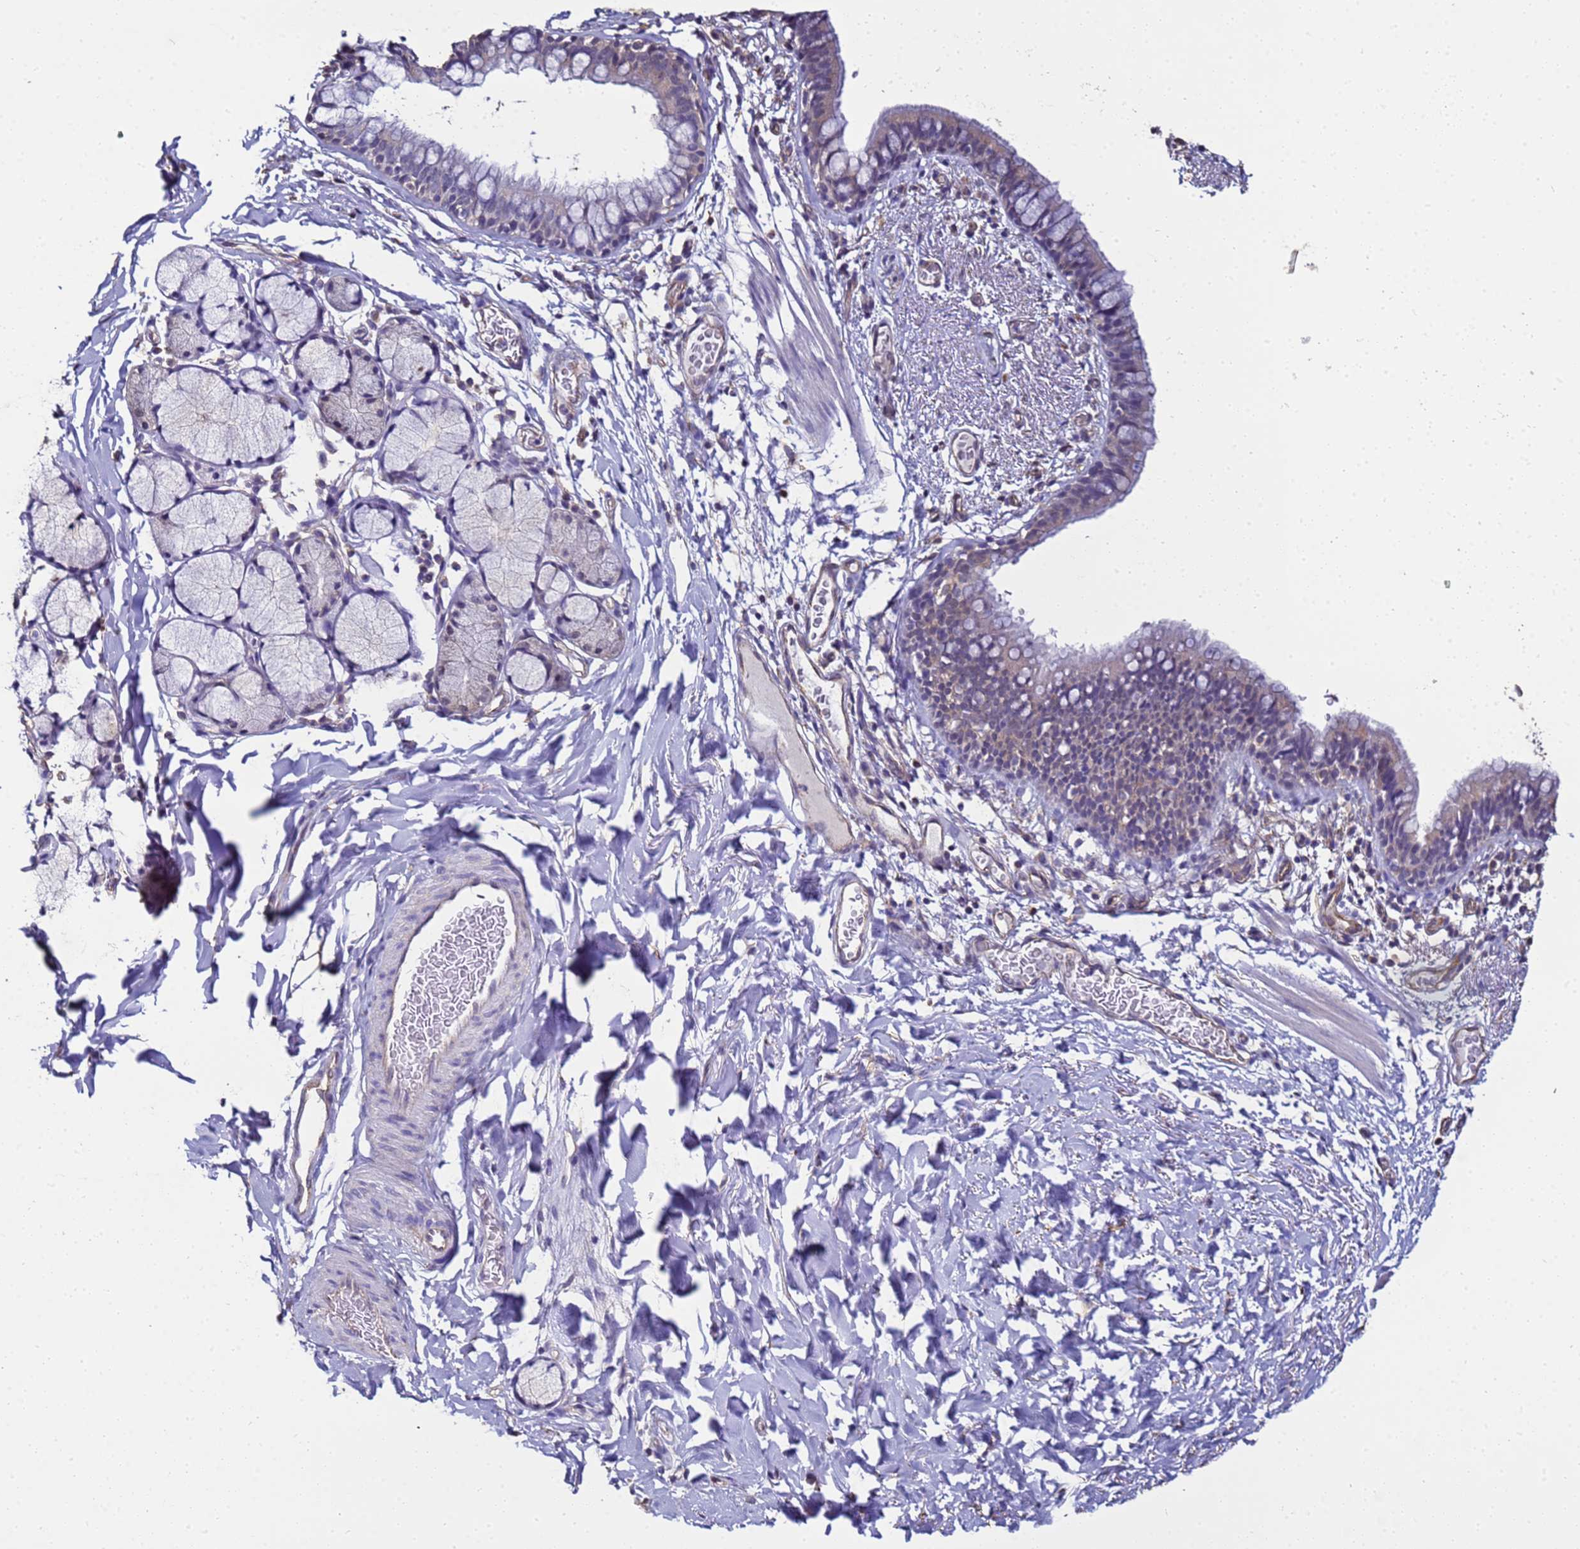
{"staining": {"intensity": "weak", "quantity": "<25%", "location": "cytoplasmic/membranous"}, "tissue": "bronchus", "cell_type": "Respiratory epithelial cells", "image_type": "normal", "snomed": [{"axis": "morphology", "description": "Normal tissue, NOS"}, {"axis": "topography", "description": "Cartilage tissue"}, {"axis": "topography", "description": "Bronchus"}], "caption": "The immunohistochemistry (IHC) photomicrograph has no significant positivity in respiratory epithelial cells of bronchus. Nuclei are stained in blue.", "gene": "ENOPH1", "patient": {"sex": "female", "age": 36}}